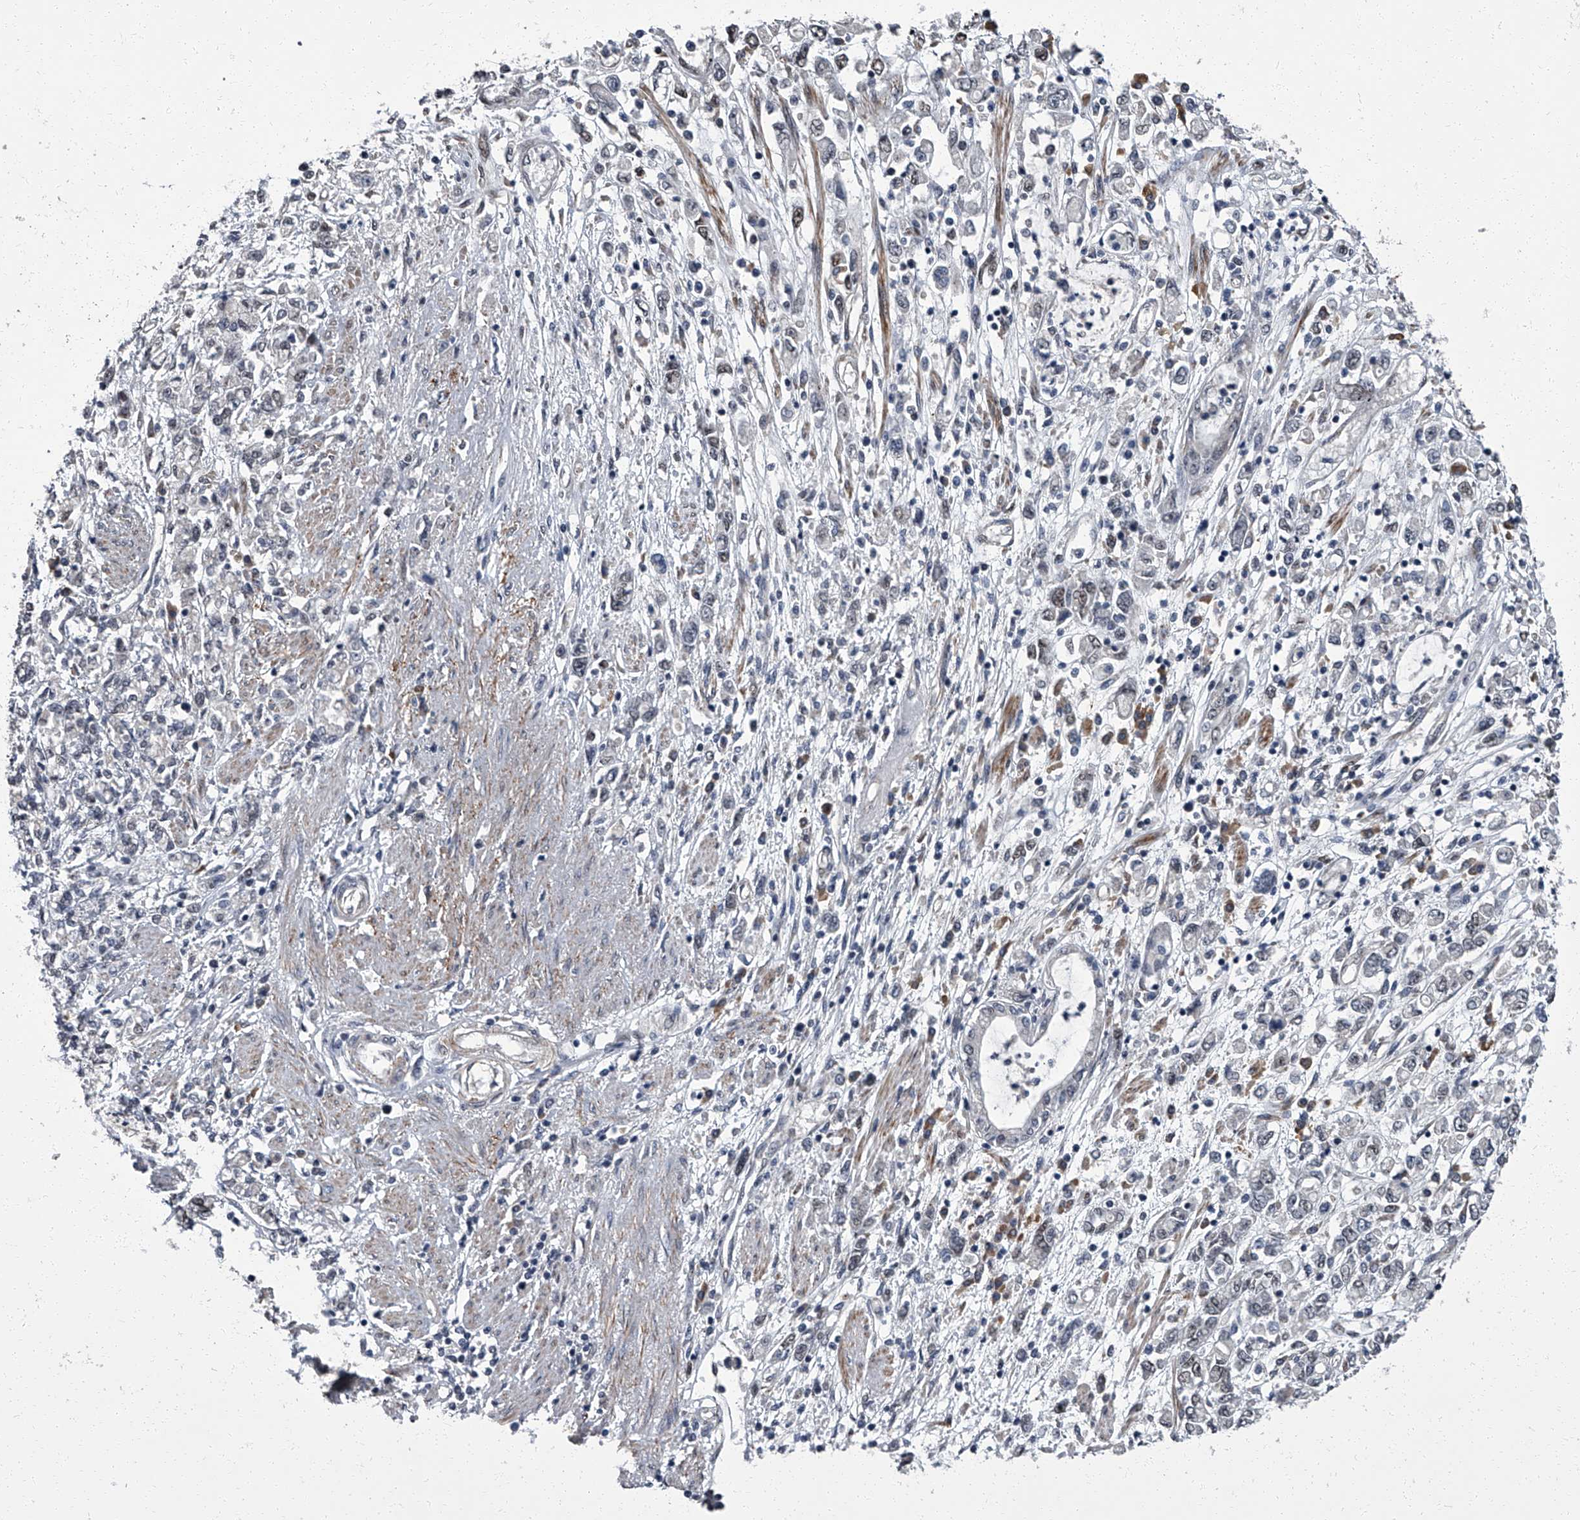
{"staining": {"intensity": "negative", "quantity": "none", "location": "none"}, "tissue": "stomach cancer", "cell_type": "Tumor cells", "image_type": "cancer", "snomed": [{"axis": "morphology", "description": "Adenocarcinoma, NOS"}, {"axis": "topography", "description": "Stomach"}], "caption": "Immunohistochemistry (IHC) micrograph of stomach cancer stained for a protein (brown), which exhibits no positivity in tumor cells.", "gene": "ZNF274", "patient": {"sex": "female", "age": 76}}